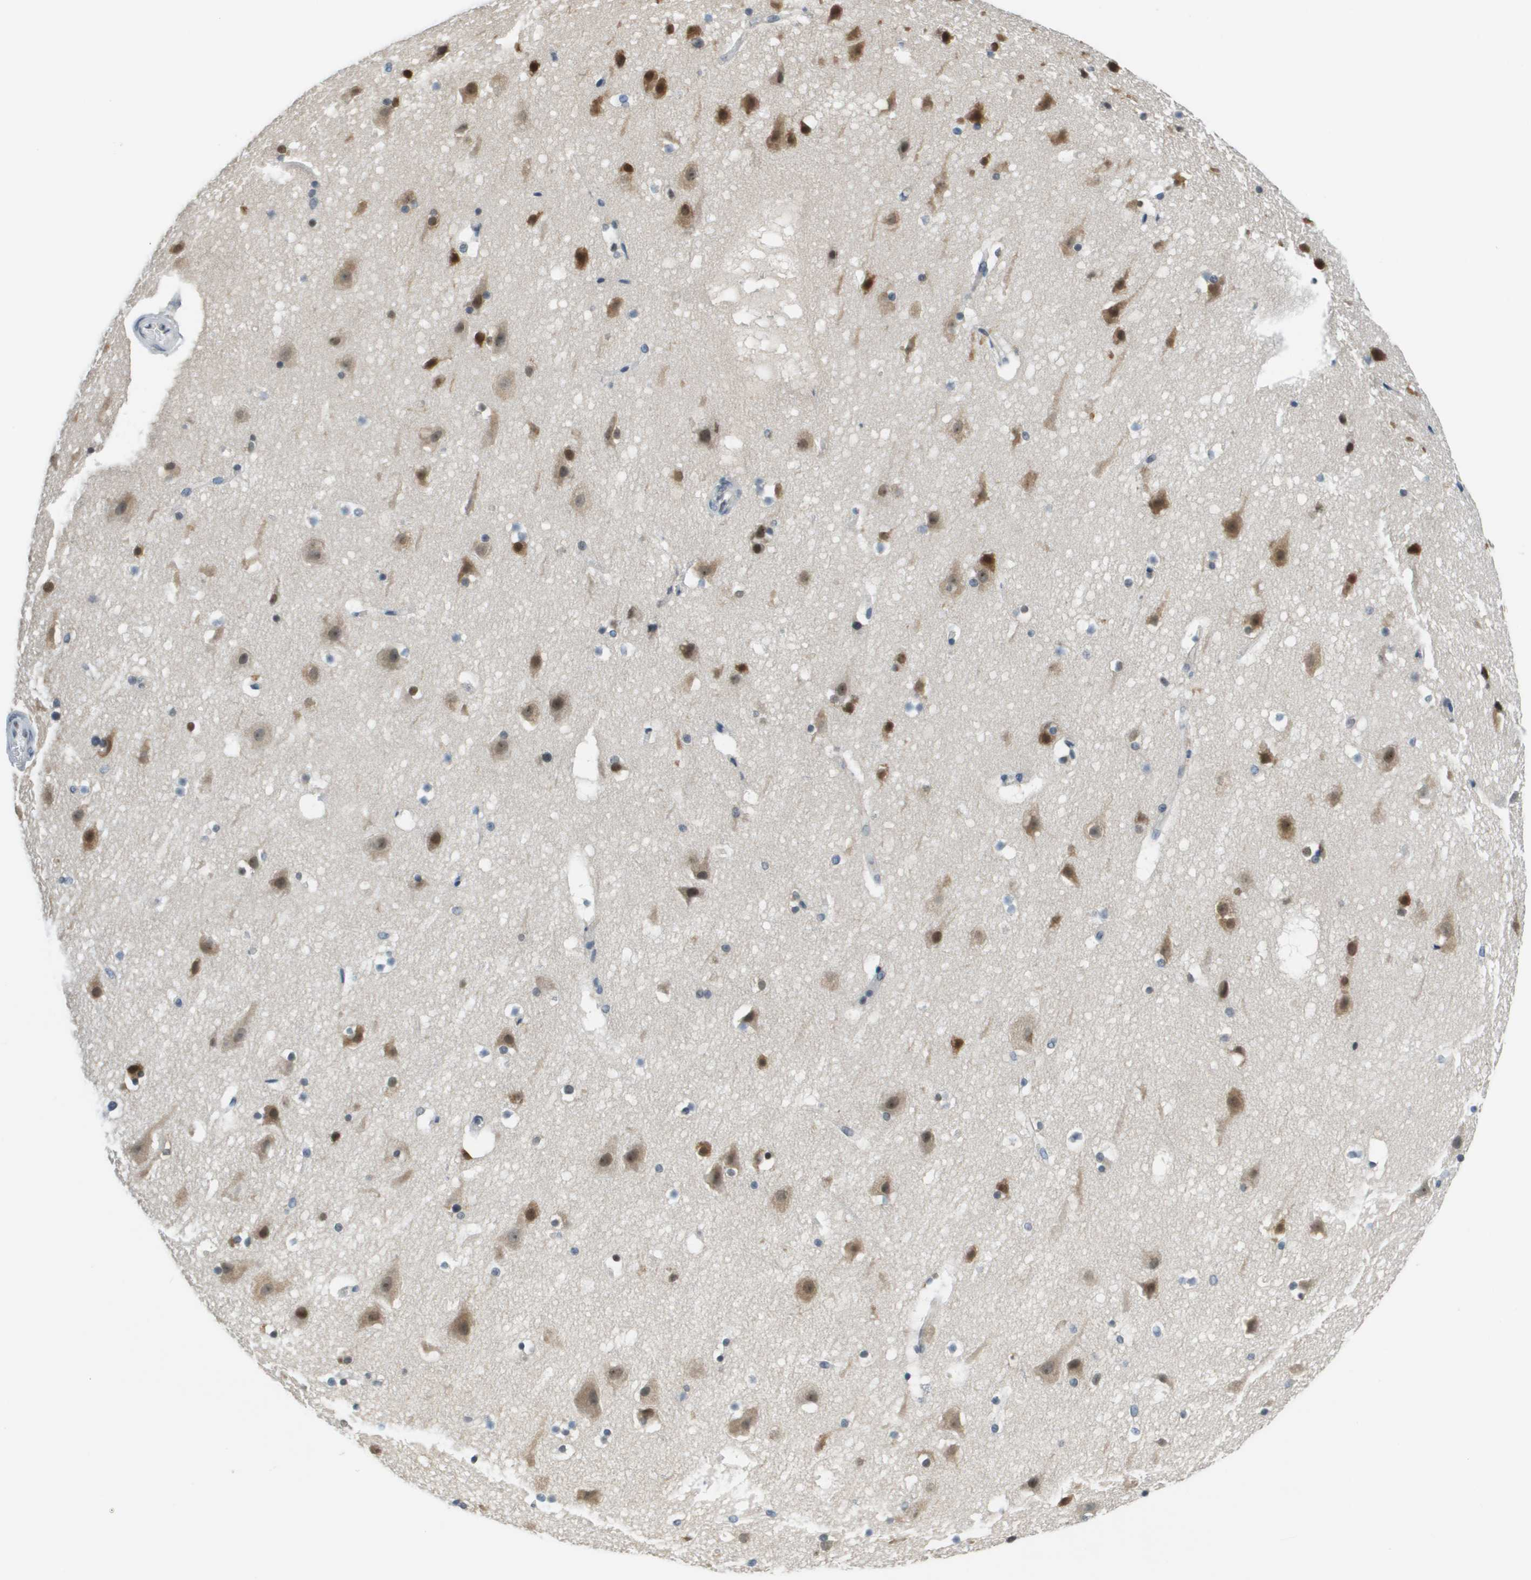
{"staining": {"intensity": "moderate", "quantity": "<25%", "location": "nuclear"}, "tissue": "cerebral cortex", "cell_type": "Endothelial cells", "image_type": "normal", "snomed": [{"axis": "morphology", "description": "Normal tissue, NOS"}, {"axis": "topography", "description": "Cerebral cortex"}], "caption": "An IHC histopathology image of normal tissue is shown. Protein staining in brown shows moderate nuclear positivity in cerebral cortex within endothelial cells. (brown staining indicates protein expression, while blue staining denotes nuclei).", "gene": "CBX5", "patient": {"sex": "male", "age": 45}}